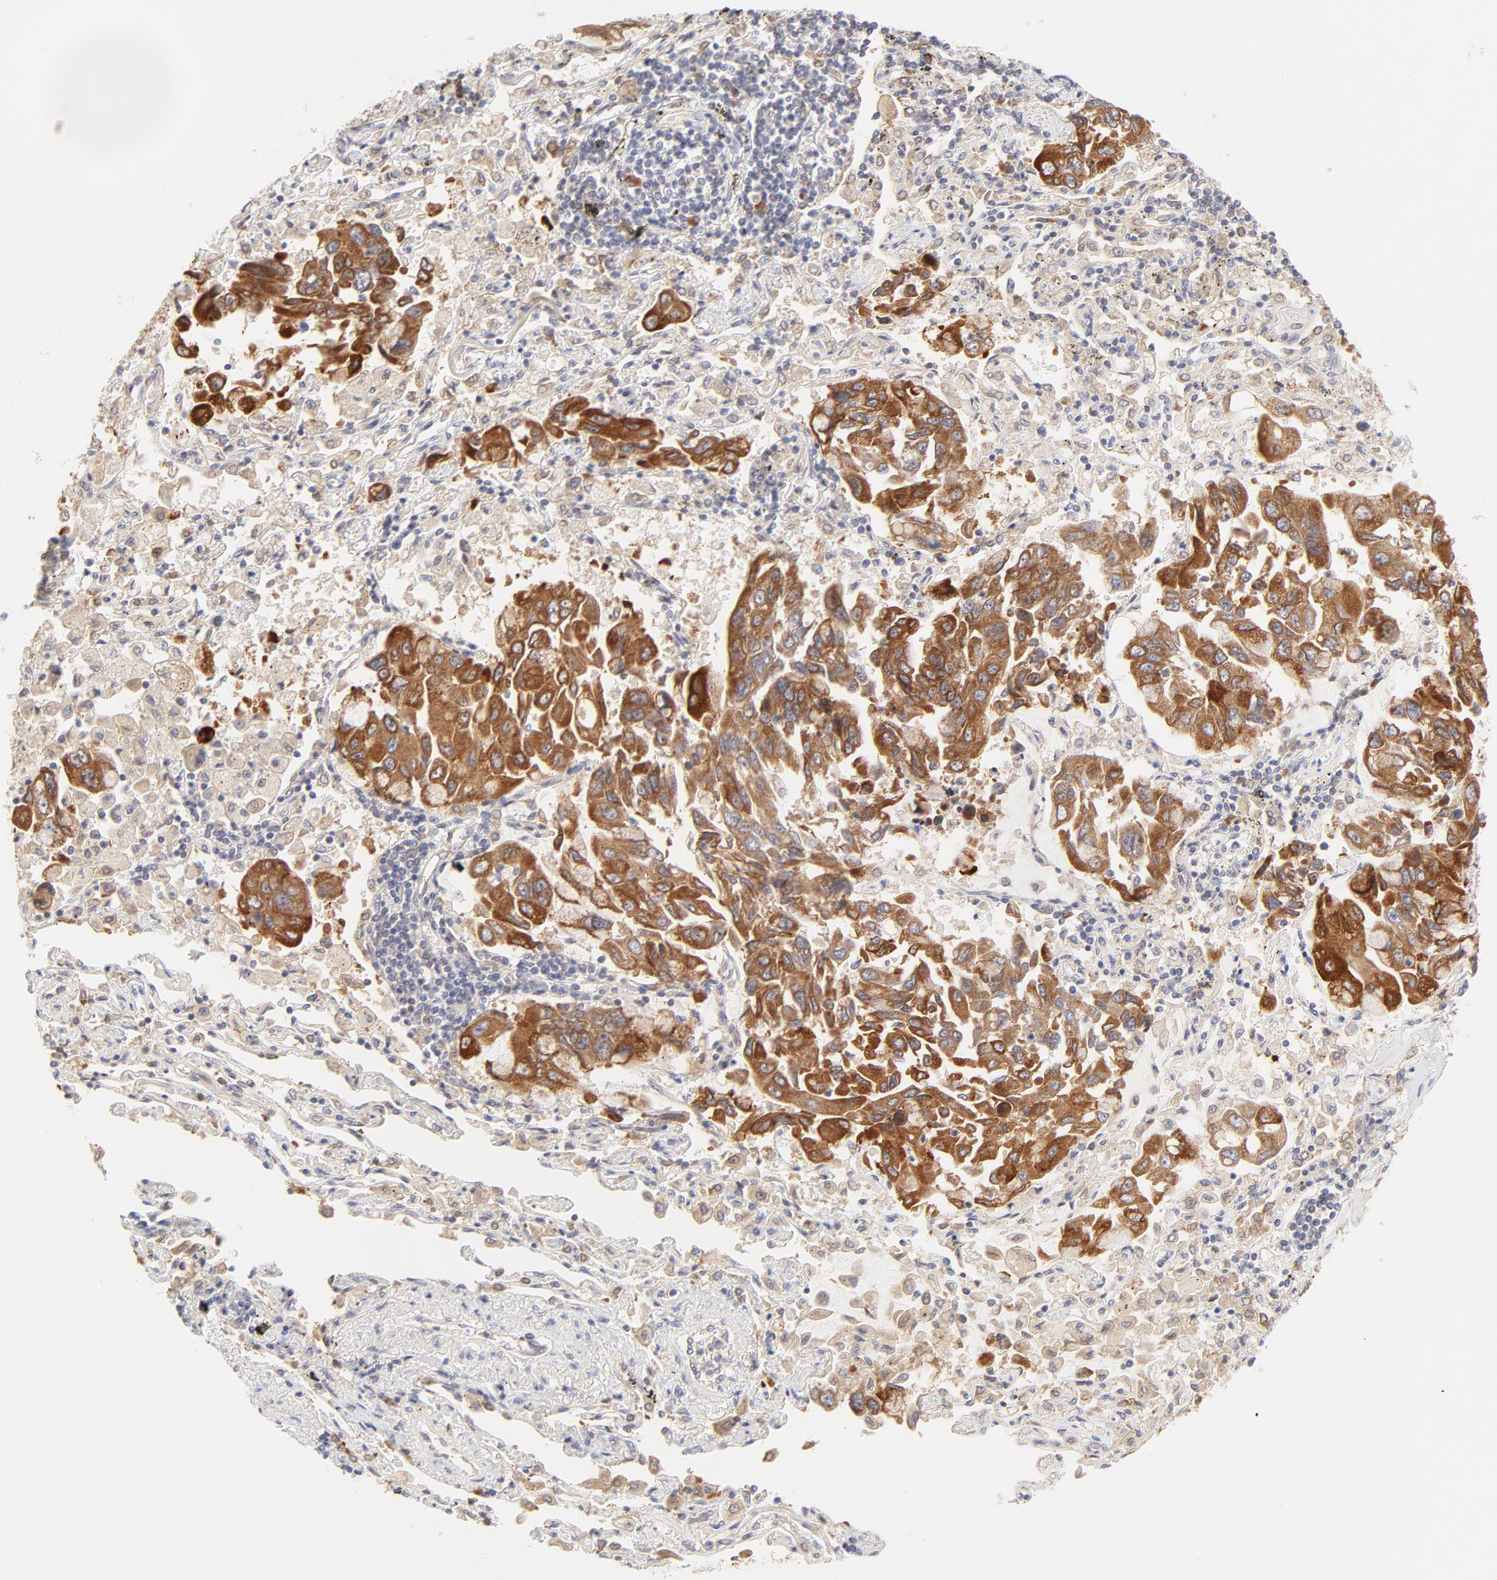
{"staining": {"intensity": "moderate", "quantity": ">75%", "location": "cytoplasmic/membranous"}, "tissue": "lung cancer", "cell_type": "Tumor cells", "image_type": "cancer", "snomed": [{"axis": "morphology", "description": "Adenocarcinoma, NOS"}, {"axis": "topography", "description": "Lung"}], "caption": "Brown immunohistochemical staining in lung adenocarcinoma demonstrates moderate cytoplasmic/membranous expression in about >75% of tumor cells. (brown staining indicates protein expression, while blue staining denotes nuclei).", "gene": "RPS6KA1", "patient": {"sex": "male", "age": 64}}